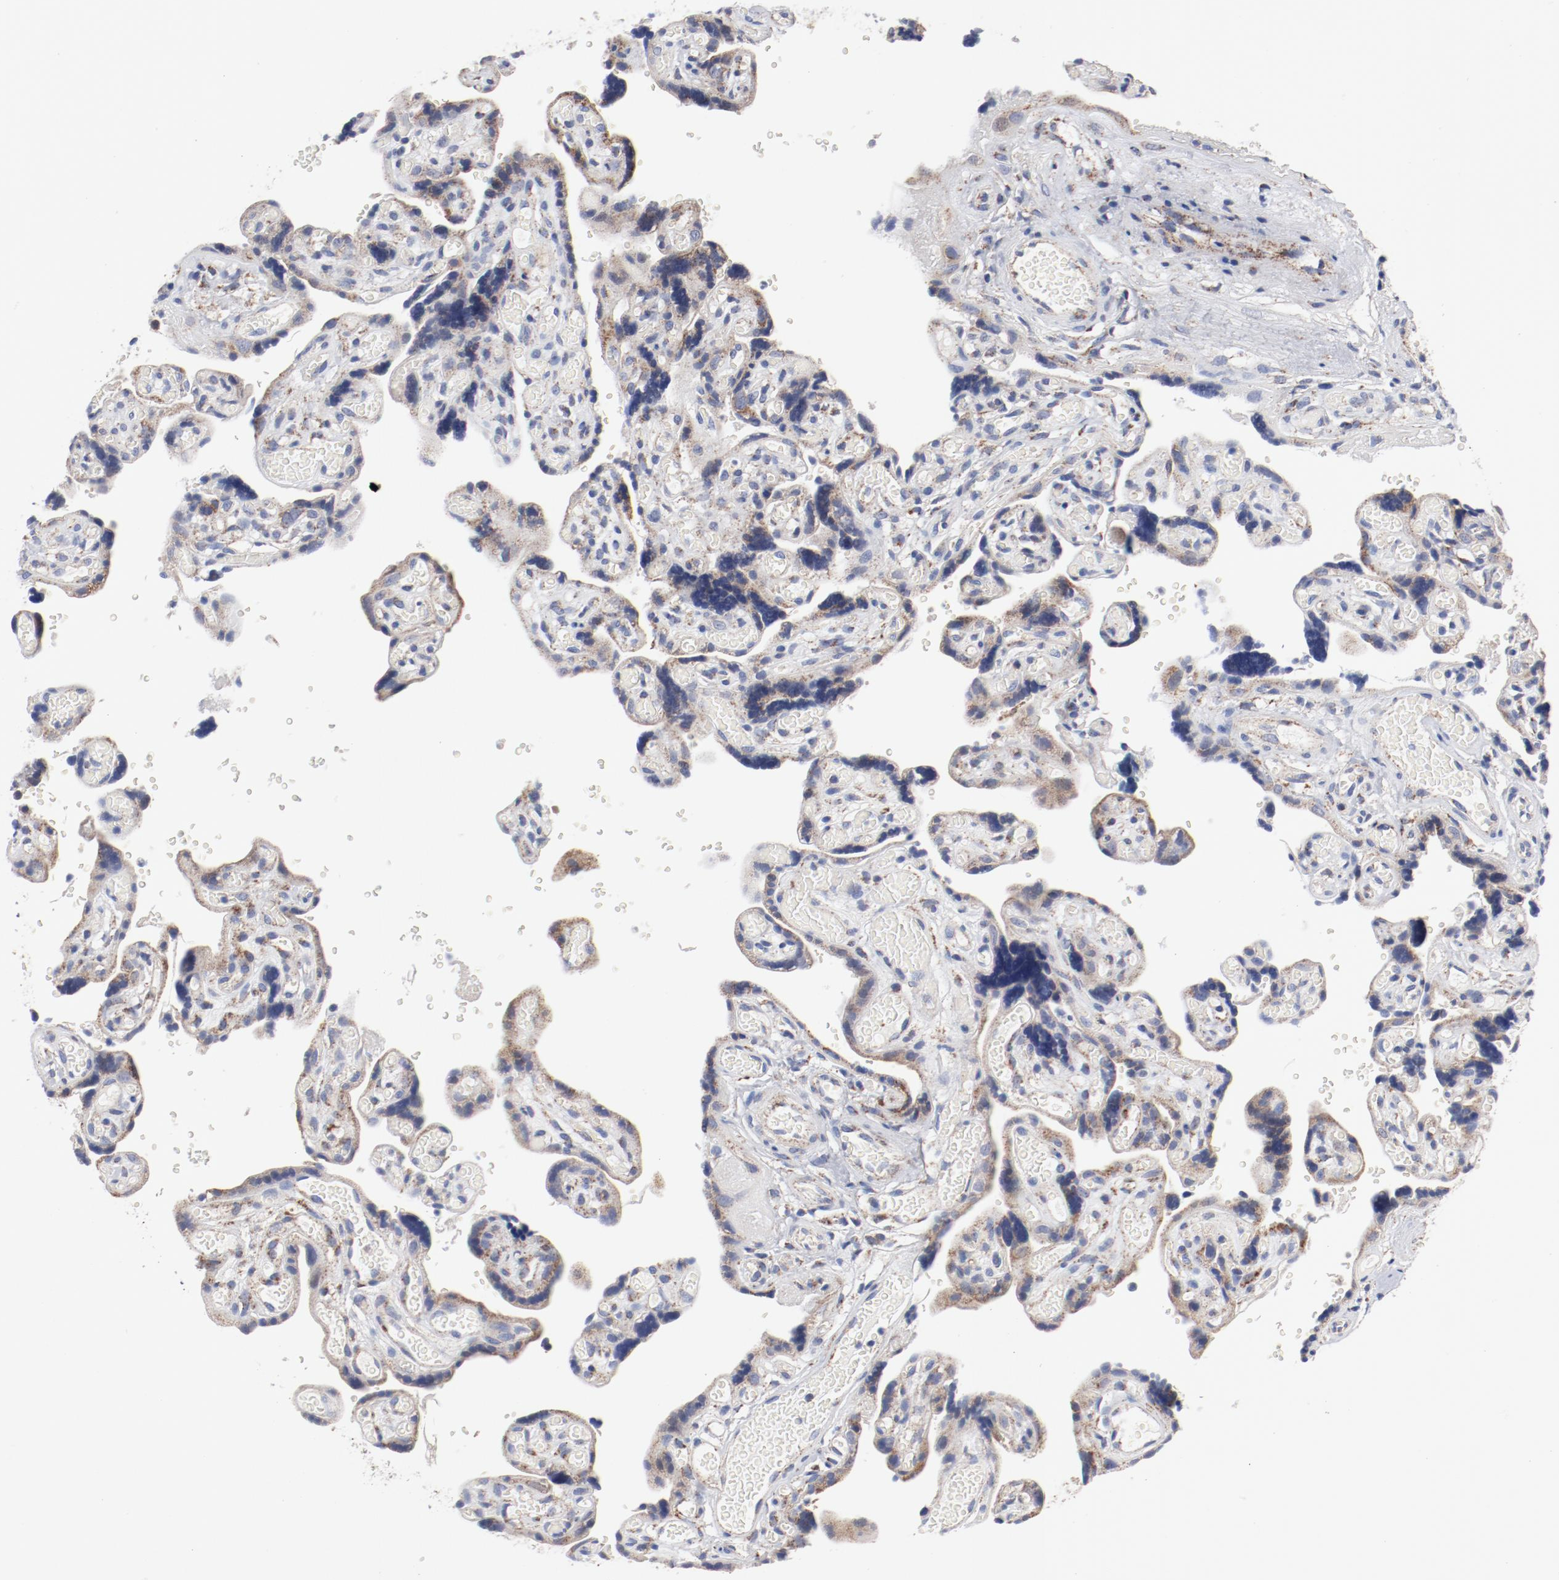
{"staining": {"intensity": "weak", "quantity": ">75%", "location": "cytoplasmic/membranous"}, "tissue": "placenta", "cell_type": "Decidual cells", "image_type": "normal", "snomed": [{"axis": "morphology", "description": "Normal tissue, NOS"}, {"axis": "topography", "description": "Placenta"}], "caption": "Placenta stained with a brown dye demonstrates weak cytoplasmic/membranous positive expression in about >75% of decidual cells.", "gene": "NDUFV2", "patient": {"sex": "female", "age": 30}}